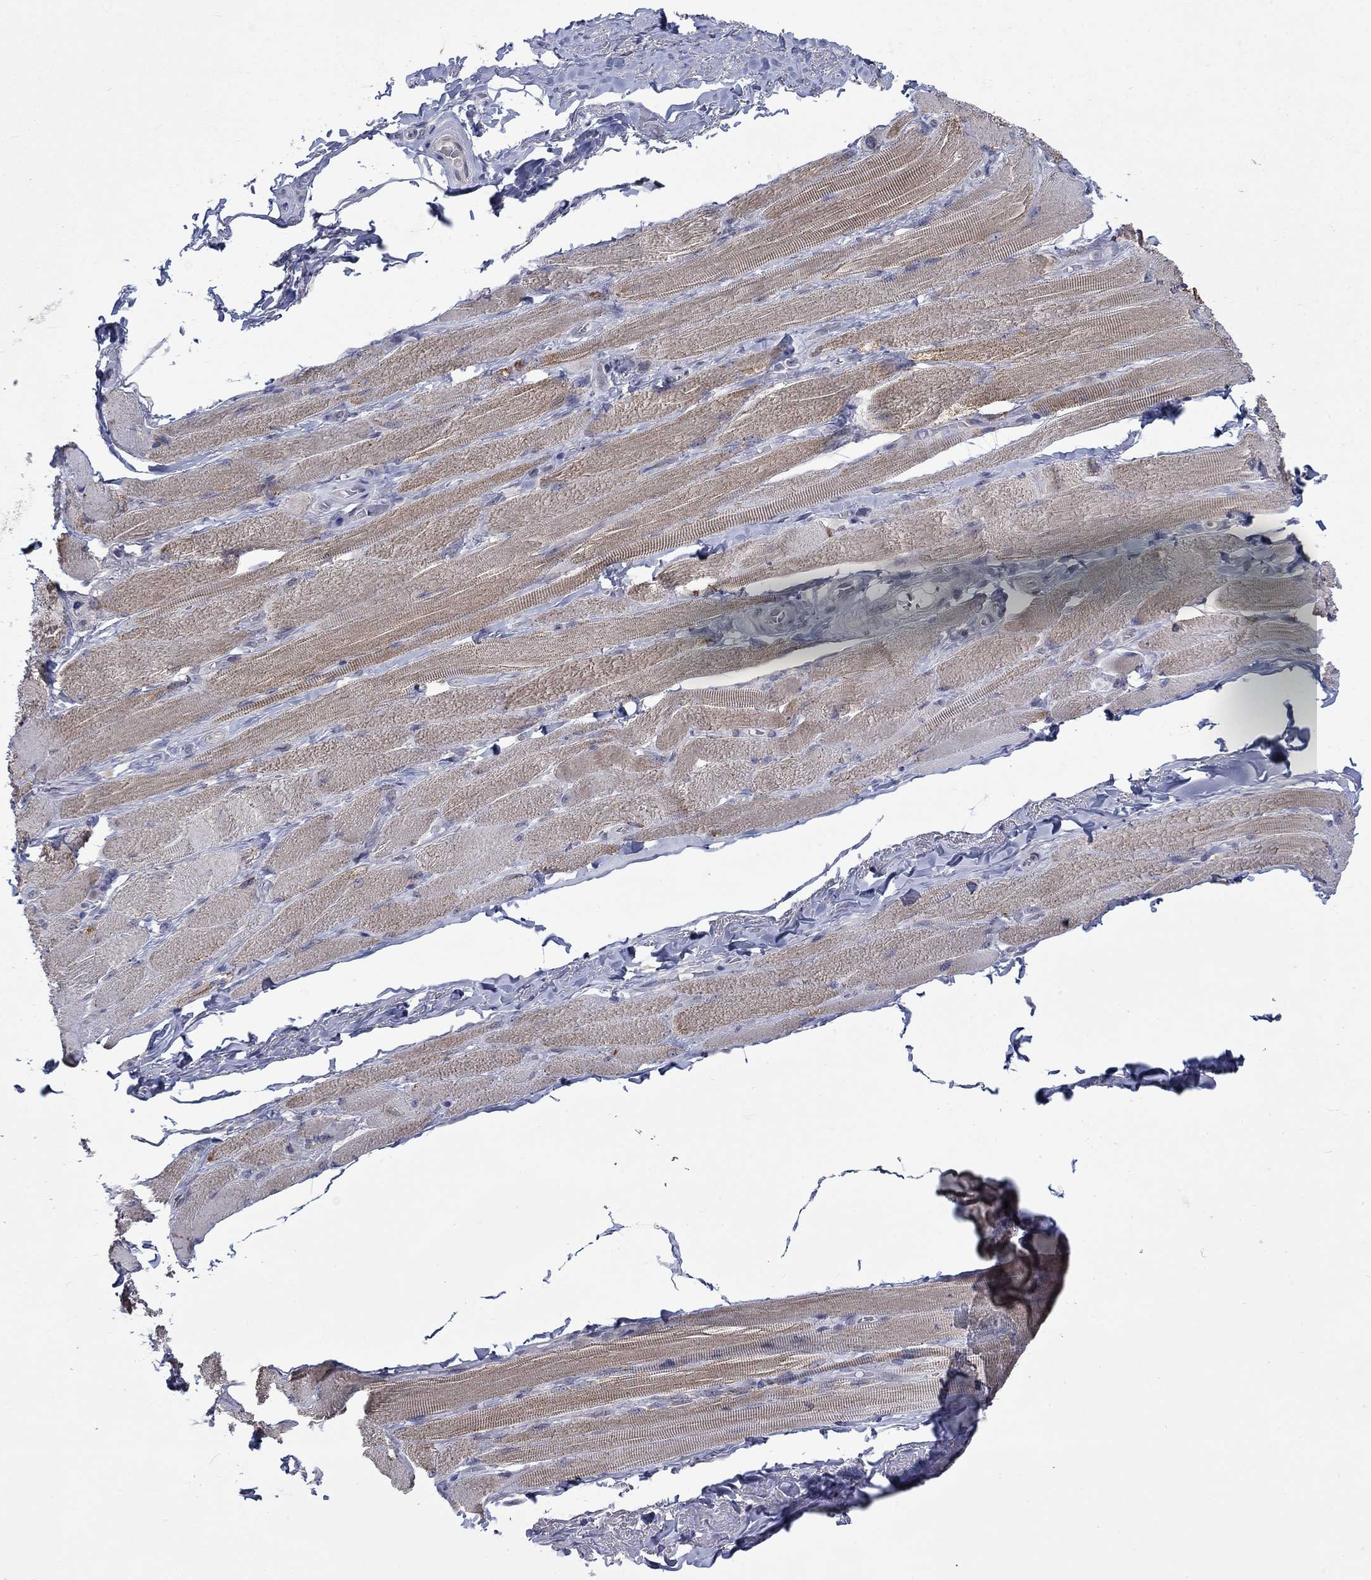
{"staining": {"intensity": "moderate", "quantity": "<25%", "location": "cytoplasmic/membranous"}, "tissue": "skeletal muscle", "cell_type": "Myocytes", "image_type": "normal", "snomed": [{"axis": "morphology", "description": "Normal tissue, NOS"}, {"axis": "topography", "description": "Skeletal muscle"}, {"axis": "topography", "description": "Anal"}, {"axis": "topography", "description": "Peripheral nerve tissue"}], "caption": "Protein expression analysis of unremarkable skeletal muscle exhibits moderate cytoplasmic/membranous staining in about <25% of myocytes.", "gene": "KCNJ16", "patient": {"sex": "male", "age": 53}}